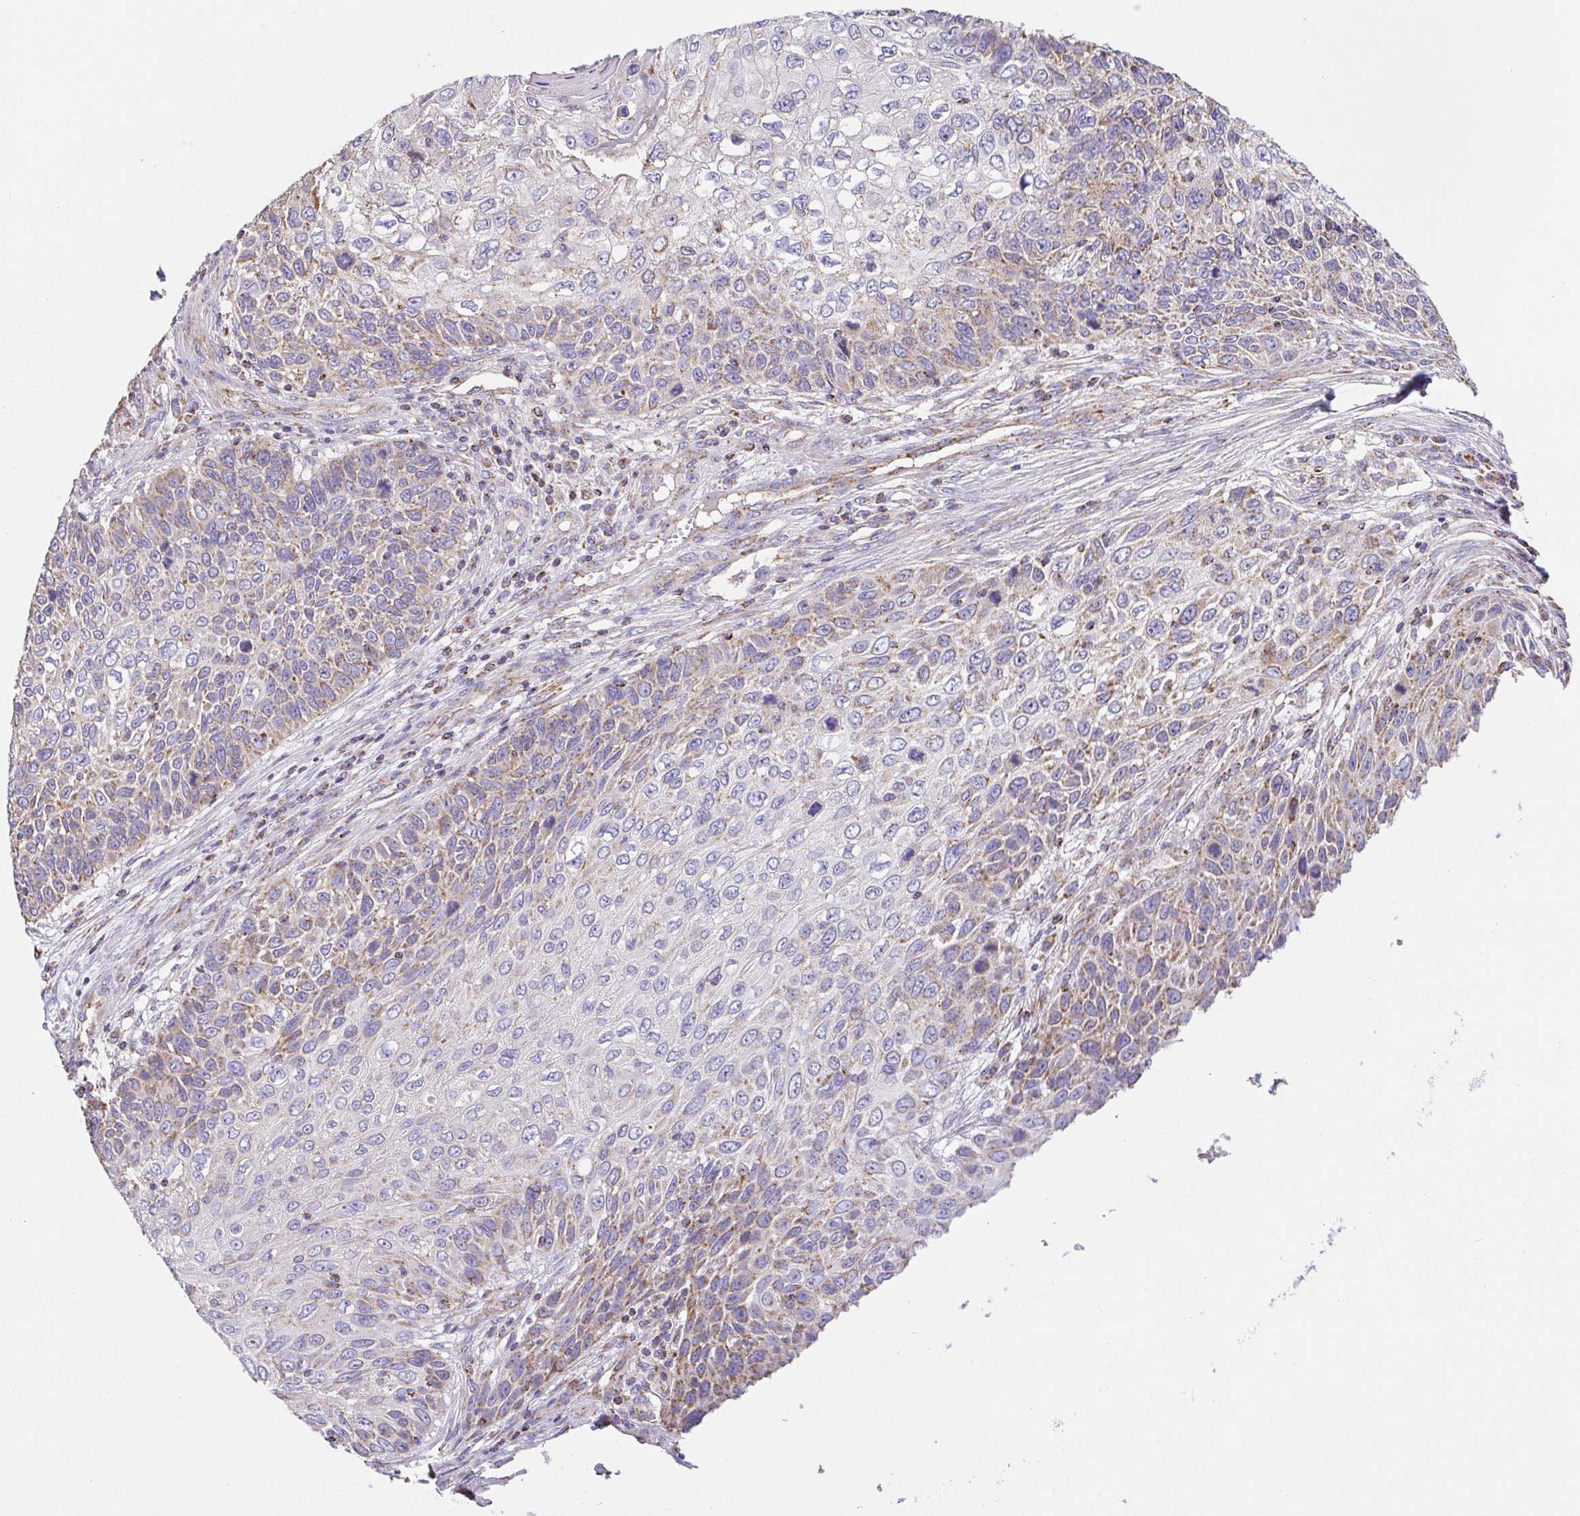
{"staining": {"intensity": "moderate", "quantity": ">75%", "location": "cytoplasmic/membranous"}, "tissue": "skin cancer", "cell_type": "Tumor cells", "image_type": "cancer", "snomed": [{"axis": "morphology", "description": "Squamous cell carcinoma, NOS"}, {"axis": "topography", "description": "Skin"}], "caption": "Immunohistochemical staining of squamous cell carcinoma (skin) shows medium levels of moderate cytoplasmic/membranous expression in about >75% of tumor cells.", "gene": "GINM1", "patient": {"sex": "male", "age": 92}}